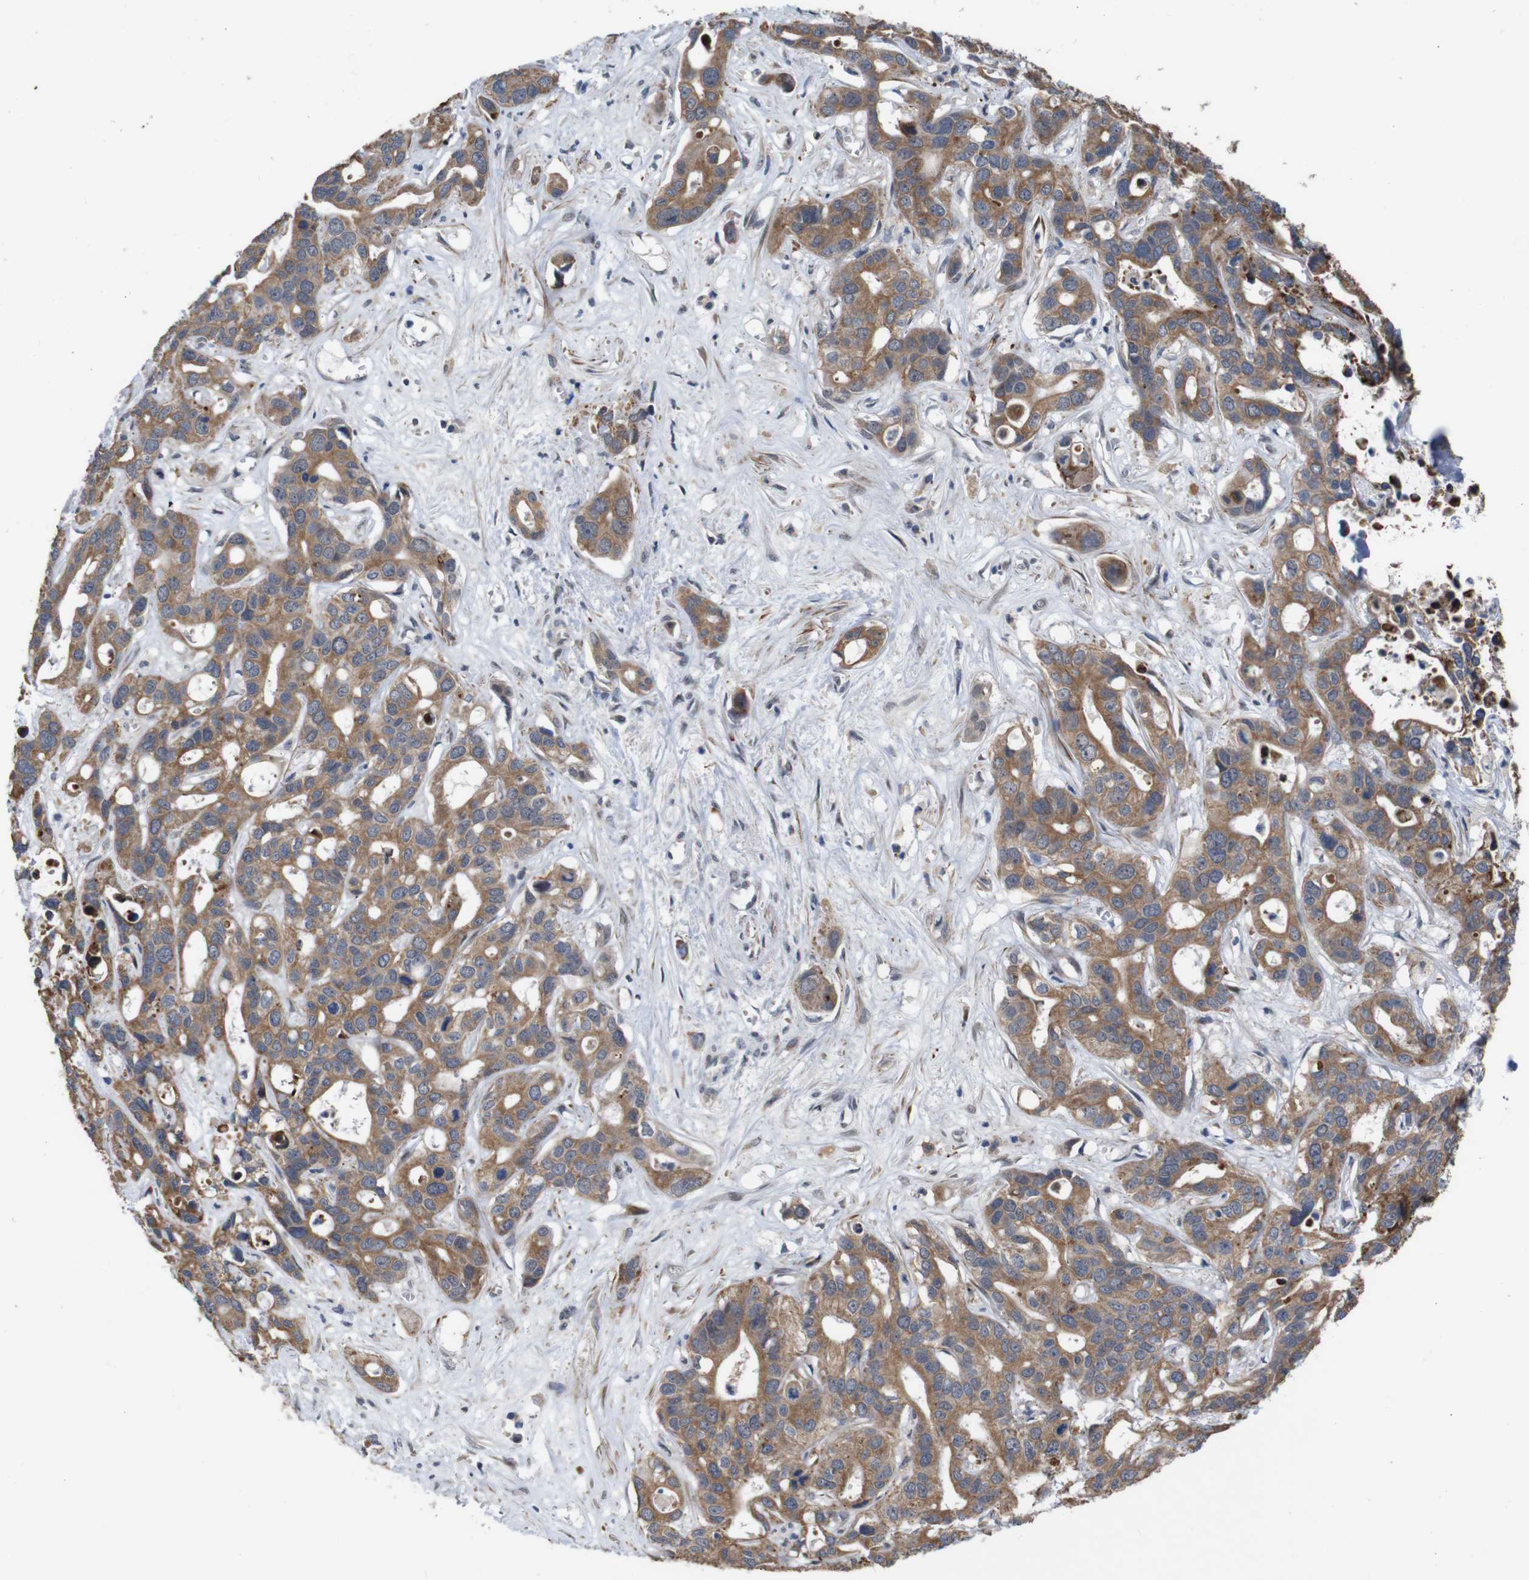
{"staining": {"intensity": "moderate", "quantity": ">75%", "location": "cytoplasmic/membranous"}, "tissue": "liver cancer", "cell_type": "Tumor cells", "image_type": "cancer", "snomed": [{"axis": "morphology", "description": "Cholangiocarcinoma"}, {"axis": "topography", "description": "Liver"}], "caption": "Protein analysis of liver cholangiocarcinoma tissue displays moderate cytoplasmic/membranous positivity in approximately >75% of tumor cells. The staining was performed using DAB (3,3'-diaminobenzidine) to visualize the protein expression in brown, while the nuclei were stained in blue with hematoxylin (Magnification: 20x).", "gene": "ATP7B", "patient": {"sex": "female", "age": 65}}